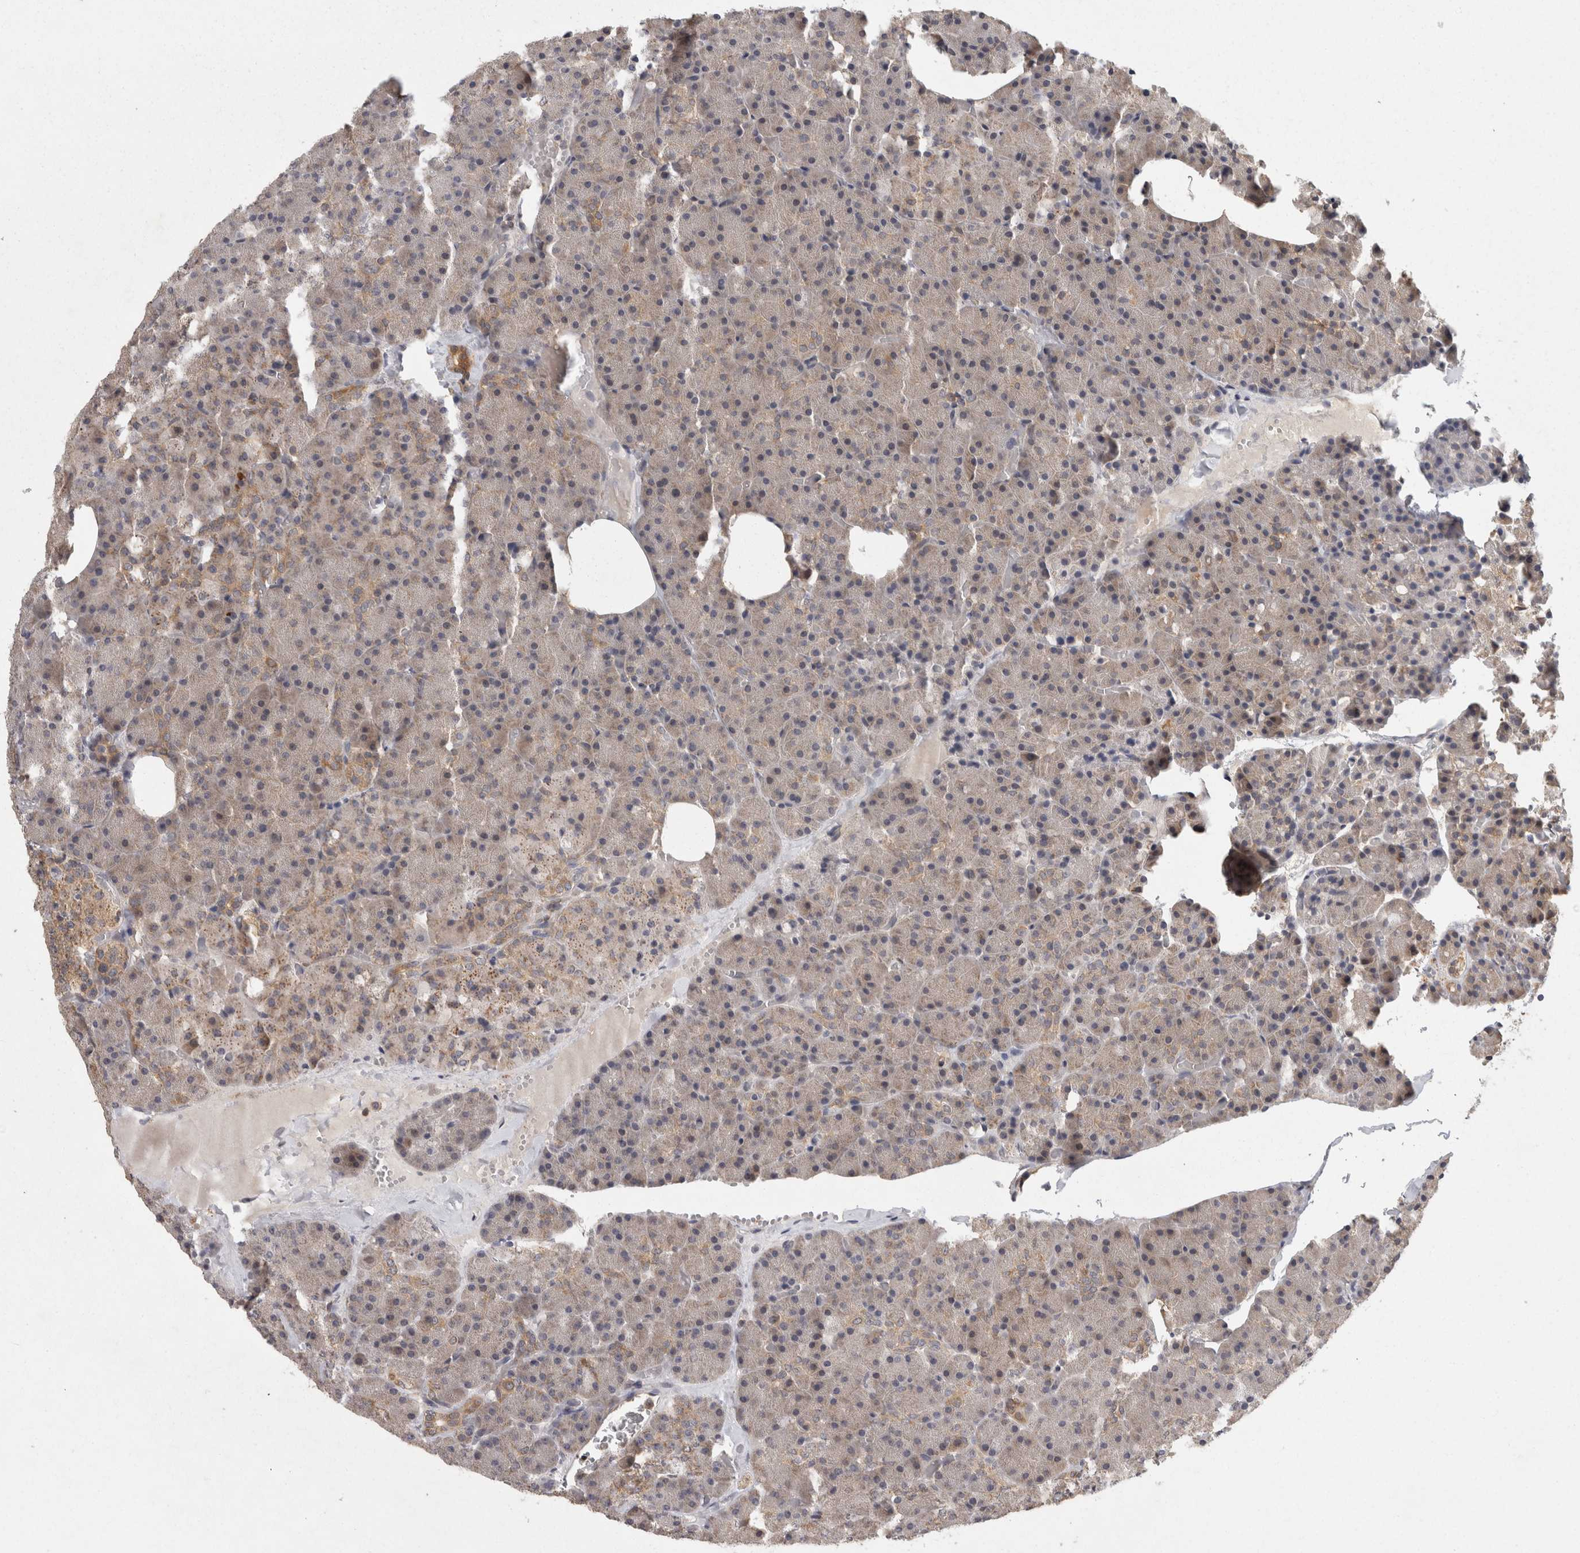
{"staining": {"intensity": "moderate", "quantity": "25%-75%", "location": "cytoplasmic/membranous"}, "tissue": "pancreas", "cell_type": "Exocrine glandular cells", "image_type": "normal", "snomed": [{"axis": "morphology", "description": "Normal tissue, NOS"}, {"axis": "morphology", "description": "Carcinoid, malignant, NOS"}, {"axis": "topography", "description": "Pancreas"}], "caption": "Brown immunohistochemical staining in unremarkable pancreas reveals moderate cytoplasmic/membranous staining in approximately 25%-75% of exocrine glandular cells. Using DAB (brown) and hematoxylin (blue) stains, captured at high magnification using brightfield microscopy.", "gene": "ACAT2", "patient": {"sex": "female", "age": 35}}